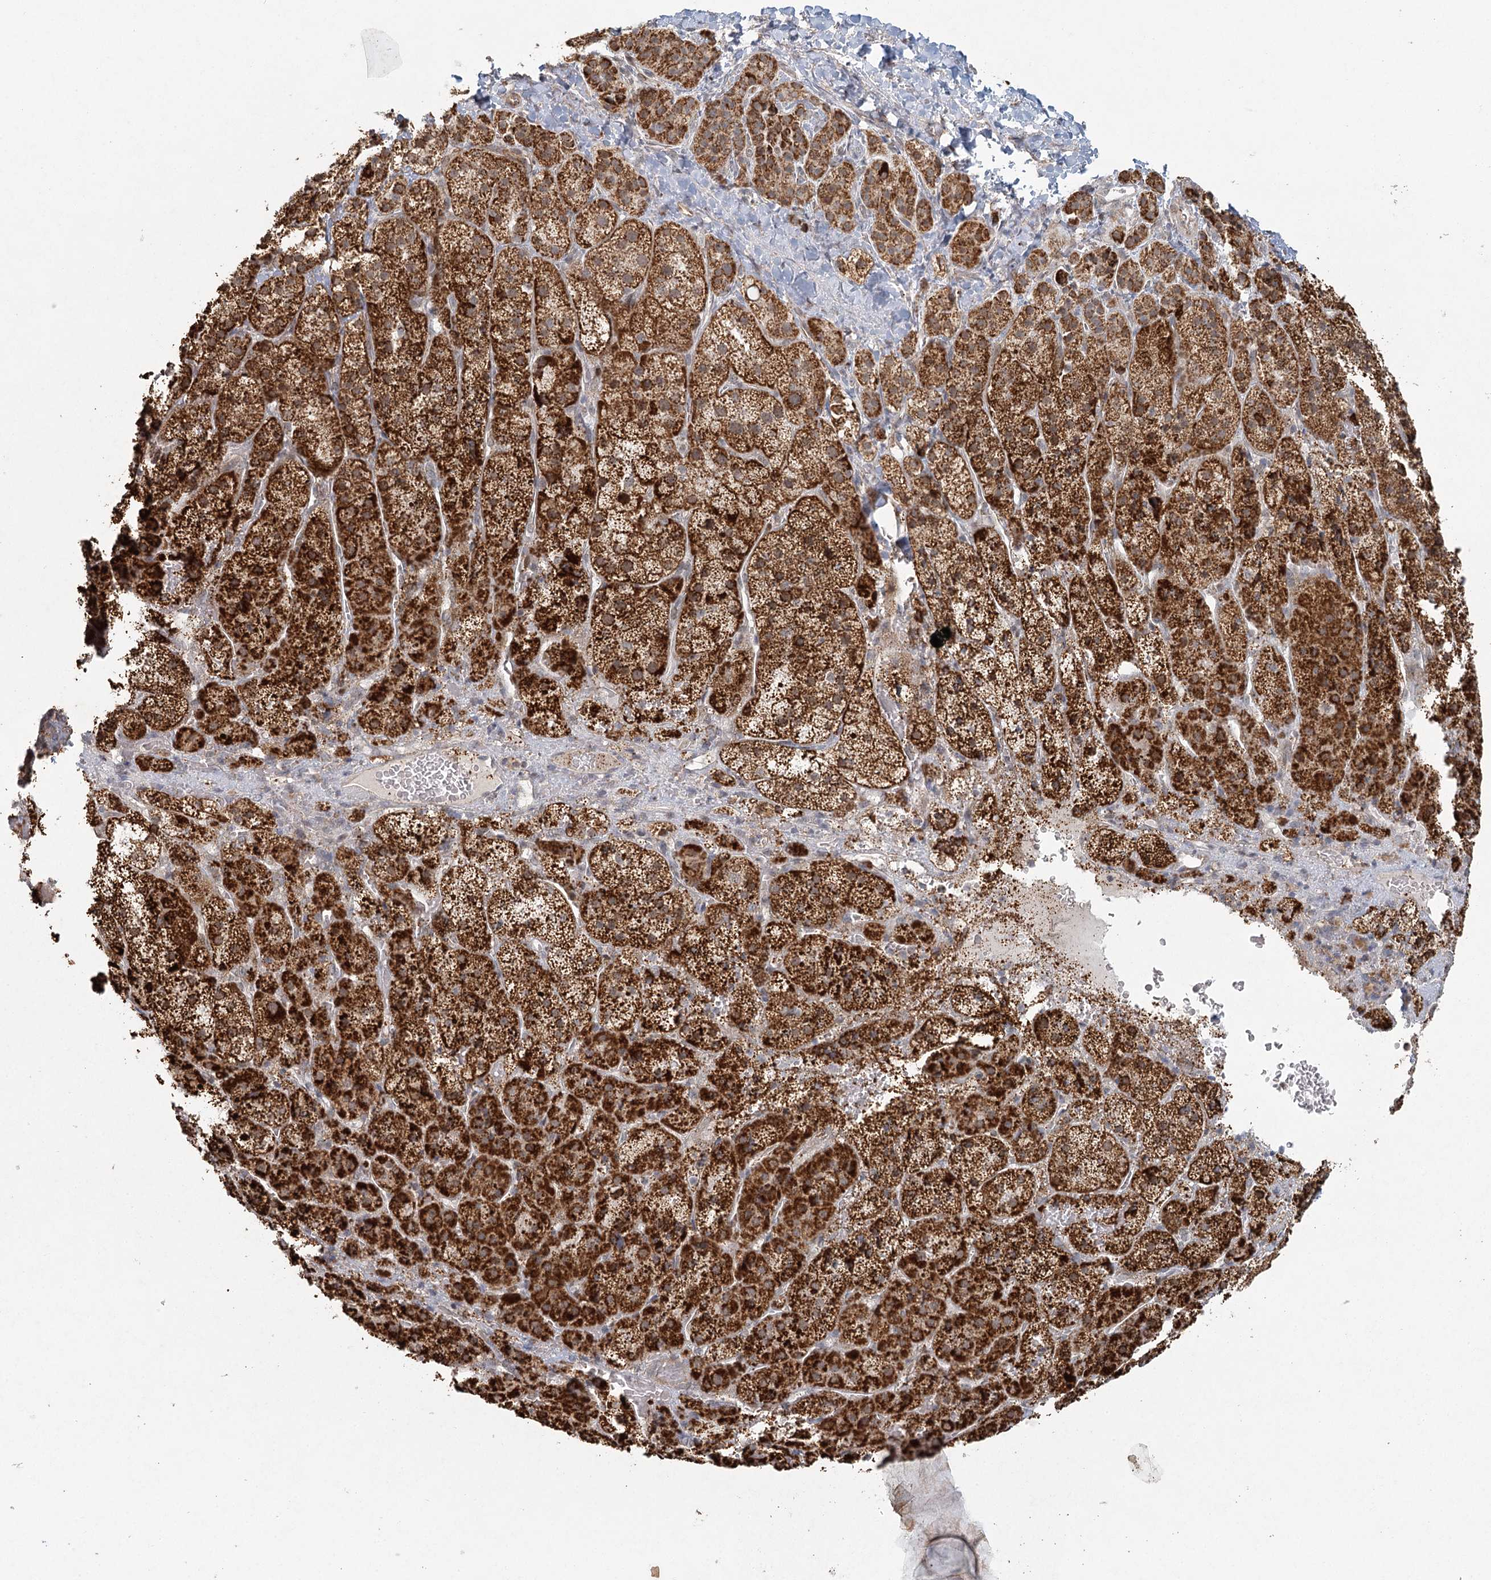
{"staining": {"intensity": "strong", "quantity": ">75%", "location": "cytoplasmic/membranous"}, "tissue": "adrenal gland", "cell_type": "Glandular cells", "image_type": "normal", "snomed": [{"axis": "morphology", "description": "Normal tissue, NOS"}, {"axis": "topography", "description": "Adrenal gland"}], "caption": "Immunohistochemistry image of benign human adrenal gland stained for a protein (brown), which demonstrates high levels of strong cytoplasmic/membranous positivity in about >75% of glandular cells.", "gene": "LACTB", "patient": {"sex": "female", "age": 44}}